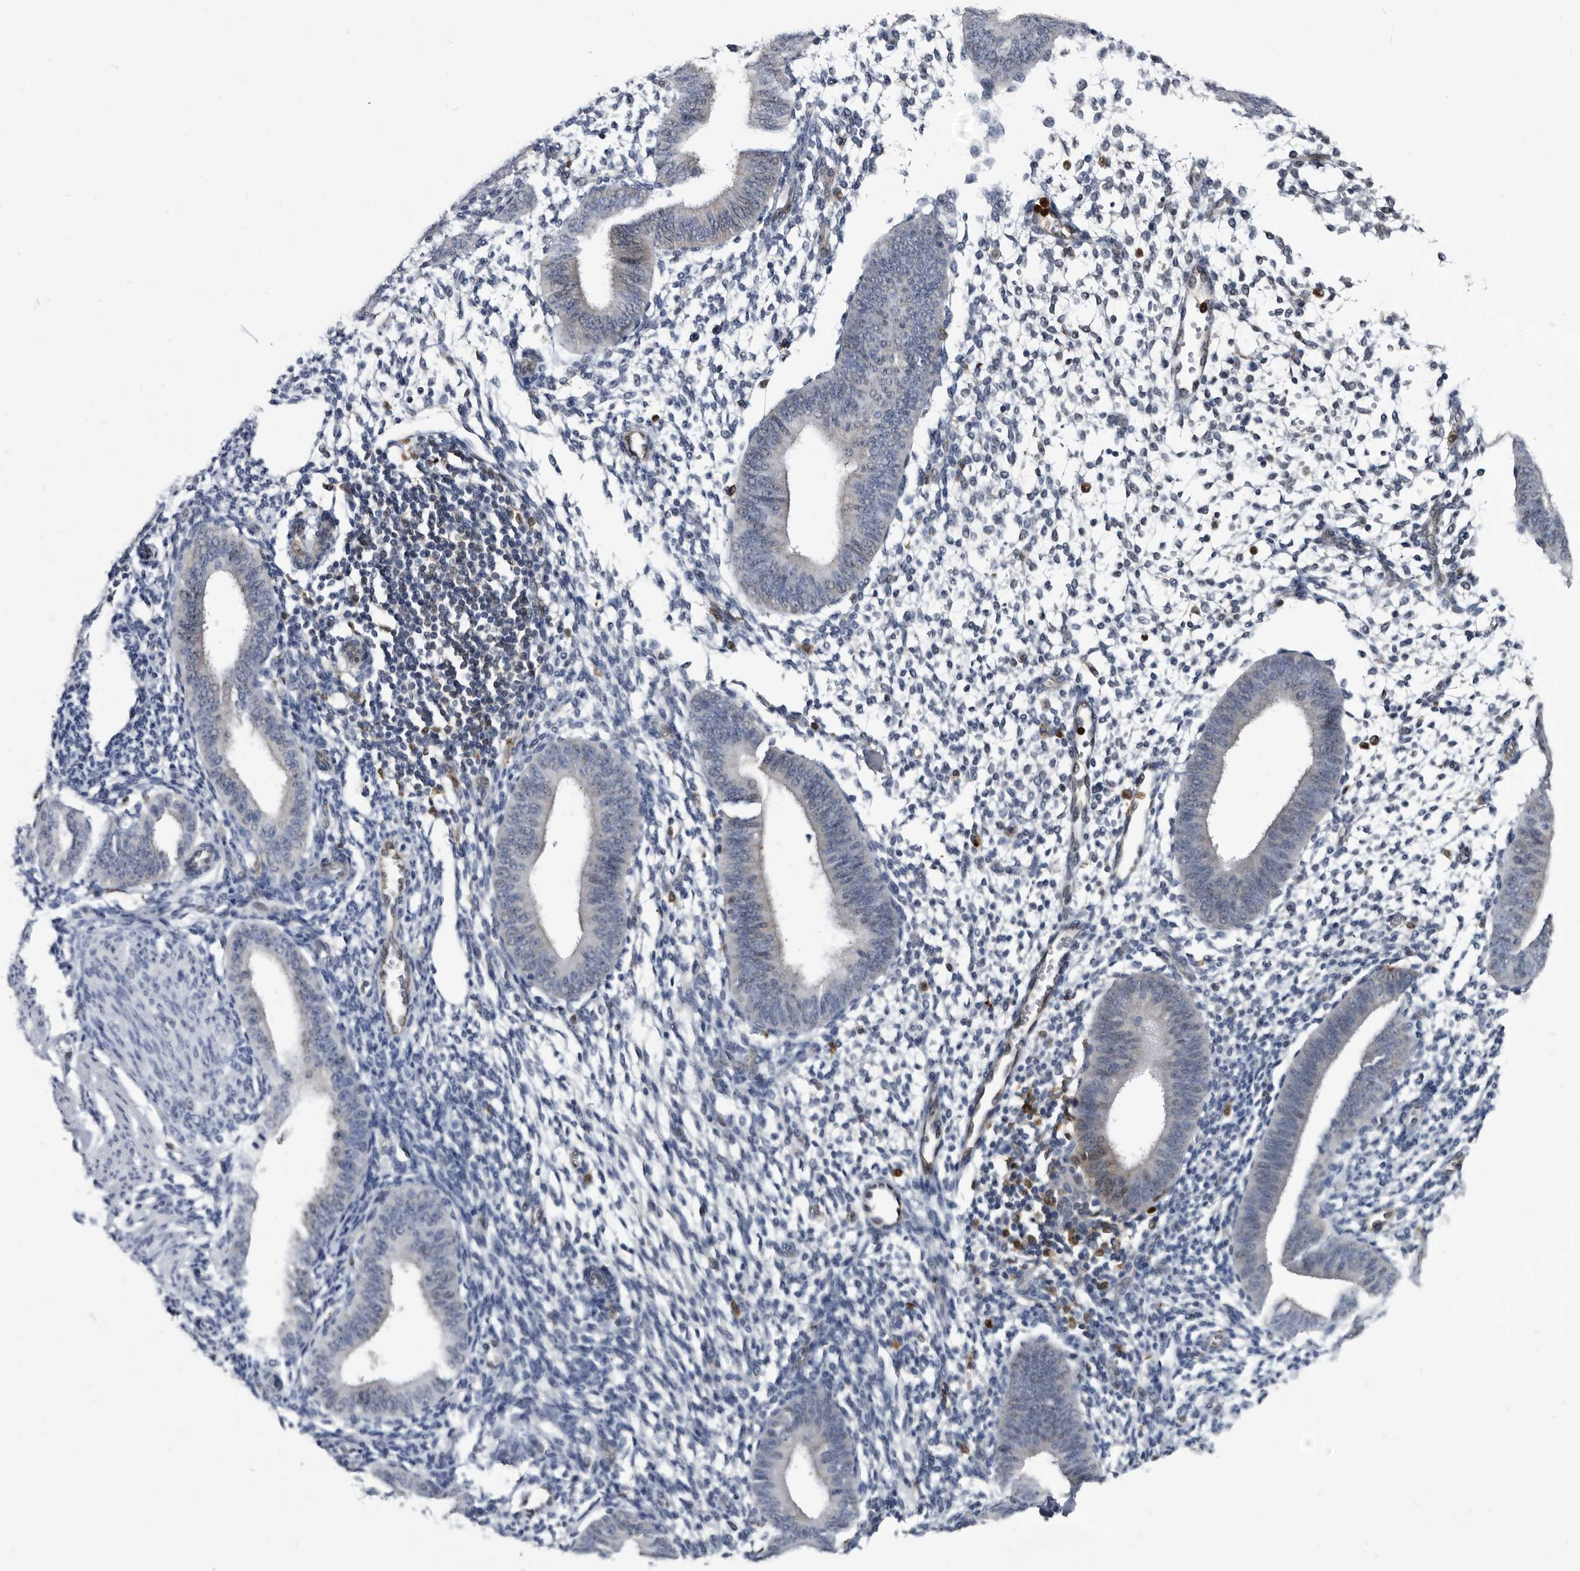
{"staining": {"intensity": "negative", "quantity": "none", "location": "none"}, "tissue": "endometrium", "cell_type": "Cells in endometrial stroma", "image_type": "normal", "snomed": [{"axis": "morphology", "description": "Normal tissue, NOS"}, {"axis": "topography", "description": "Uterus"}, {"axis": "topography", "description": "Endometrium"}], "caption": "Endometrium stained for a protein using IHC displays no positivity cells in endometrial stroma.", "gene": "SERPINB8", "patient": {"sex": "female", "age": 48}}